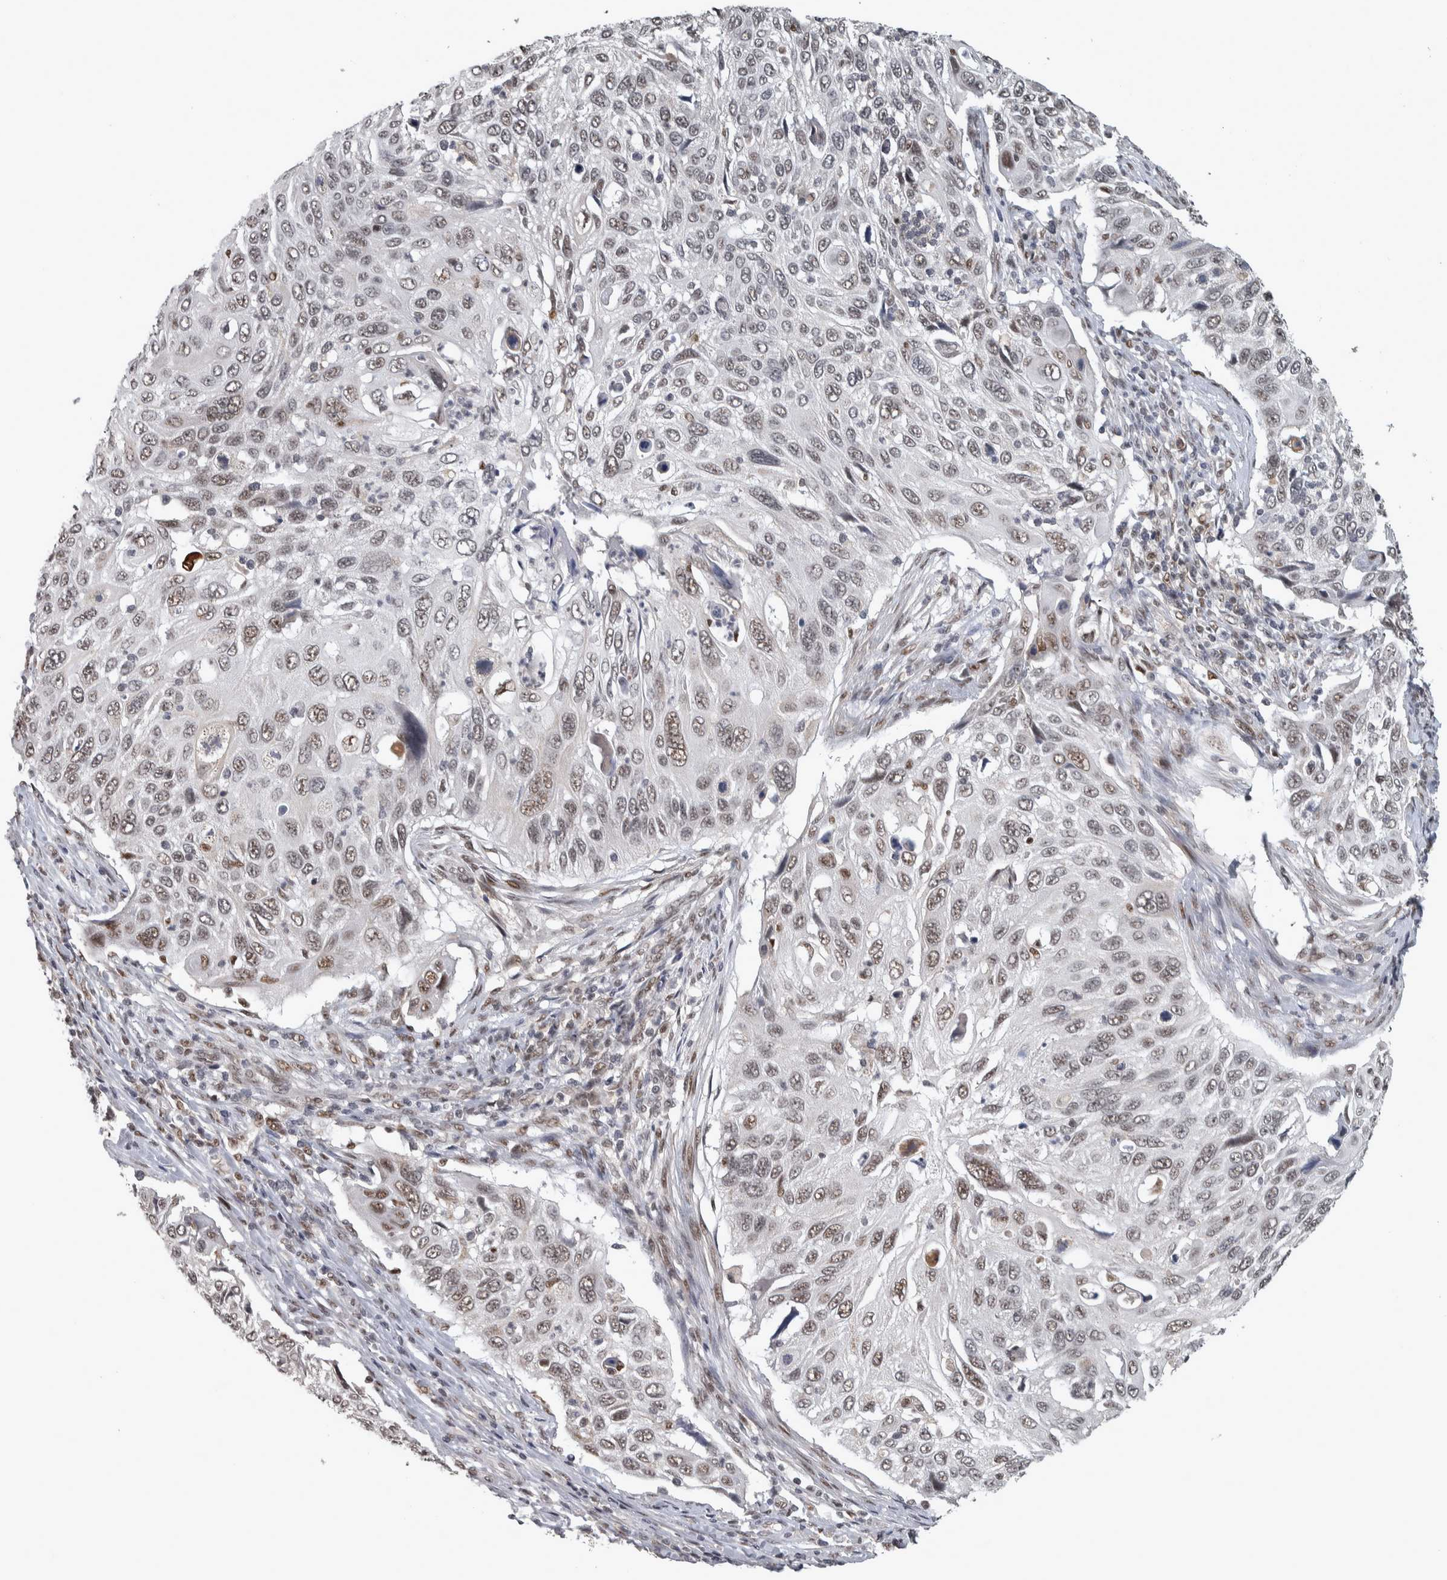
{"staining": {"intensity": "weak", "quantity": ">75%", "location": "nuclear"}, "tissue": "cervical cancer", "cell_type": "Tumor cells", "image_type": "cancer", "snomed": [{"axis": "morphology", "description": "Squamous cell carcinoma, NOS"}, {"axis": "topography", "description": "Cervix"}], "caption": "Cervical squamous cell carcinoma tissue displays weak nuclear positivity in about >75% of tumor cells", "gene": "DDX42", "patient": {"sex": "female", "age": 70}}